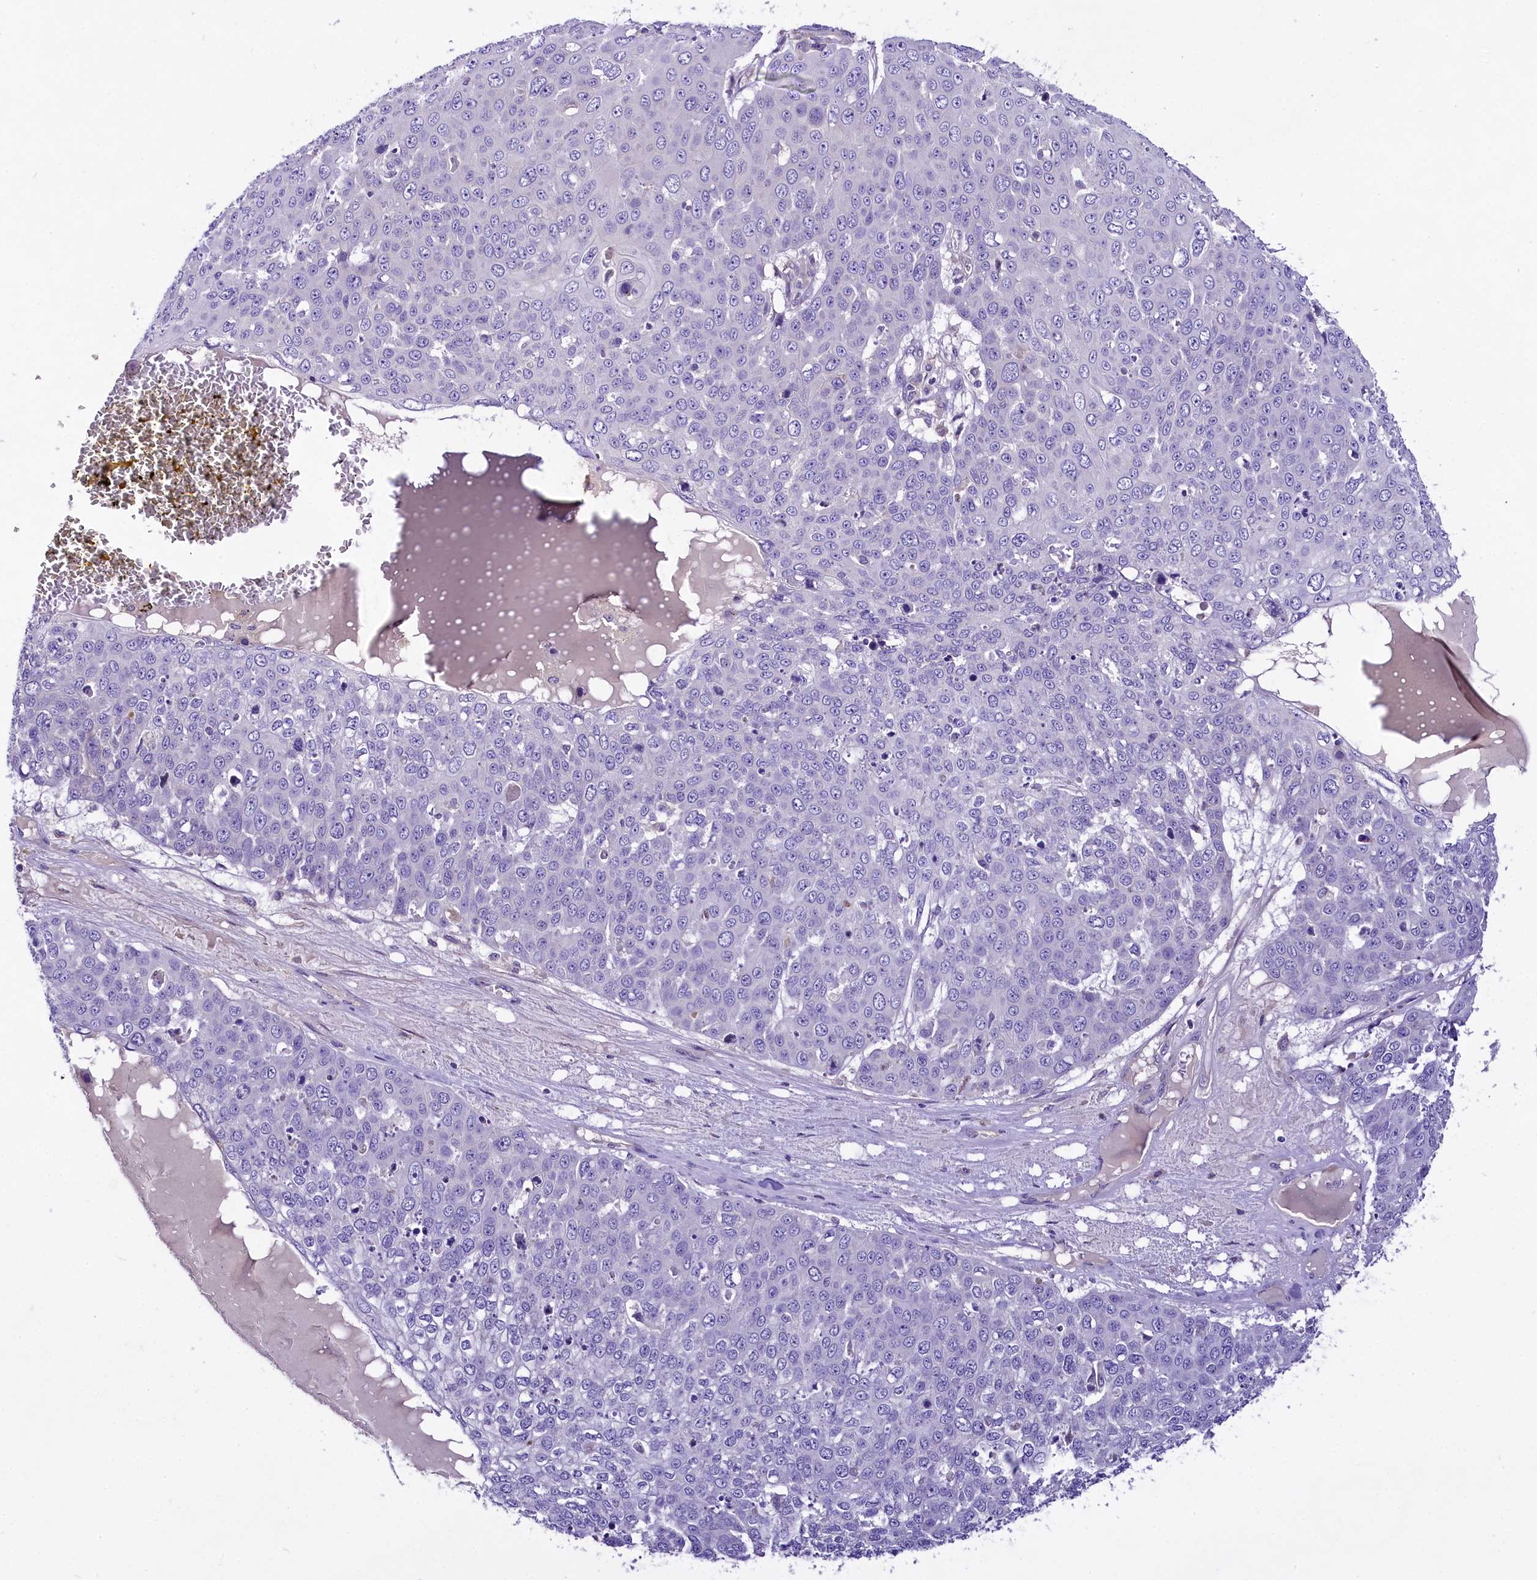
{"staining": {"intensity": "negative", "quantity": "none", "location": "none"}, "tissue": "skin cancer", "cell_type": "Tumor cells", "image_type": "cancer", "snomed": [{"axis": "morphology", "description": "Squamous cell carcinoma, NOS"}, {"axis": "topography", "description": "Skin"}], "caption": "Skin squamous cell carcinoma was stained to show a protein in brown. There is no significant staining in tumor cells.", "gene": "PEMT", "patient": {"sex": "male", "age": 71}}